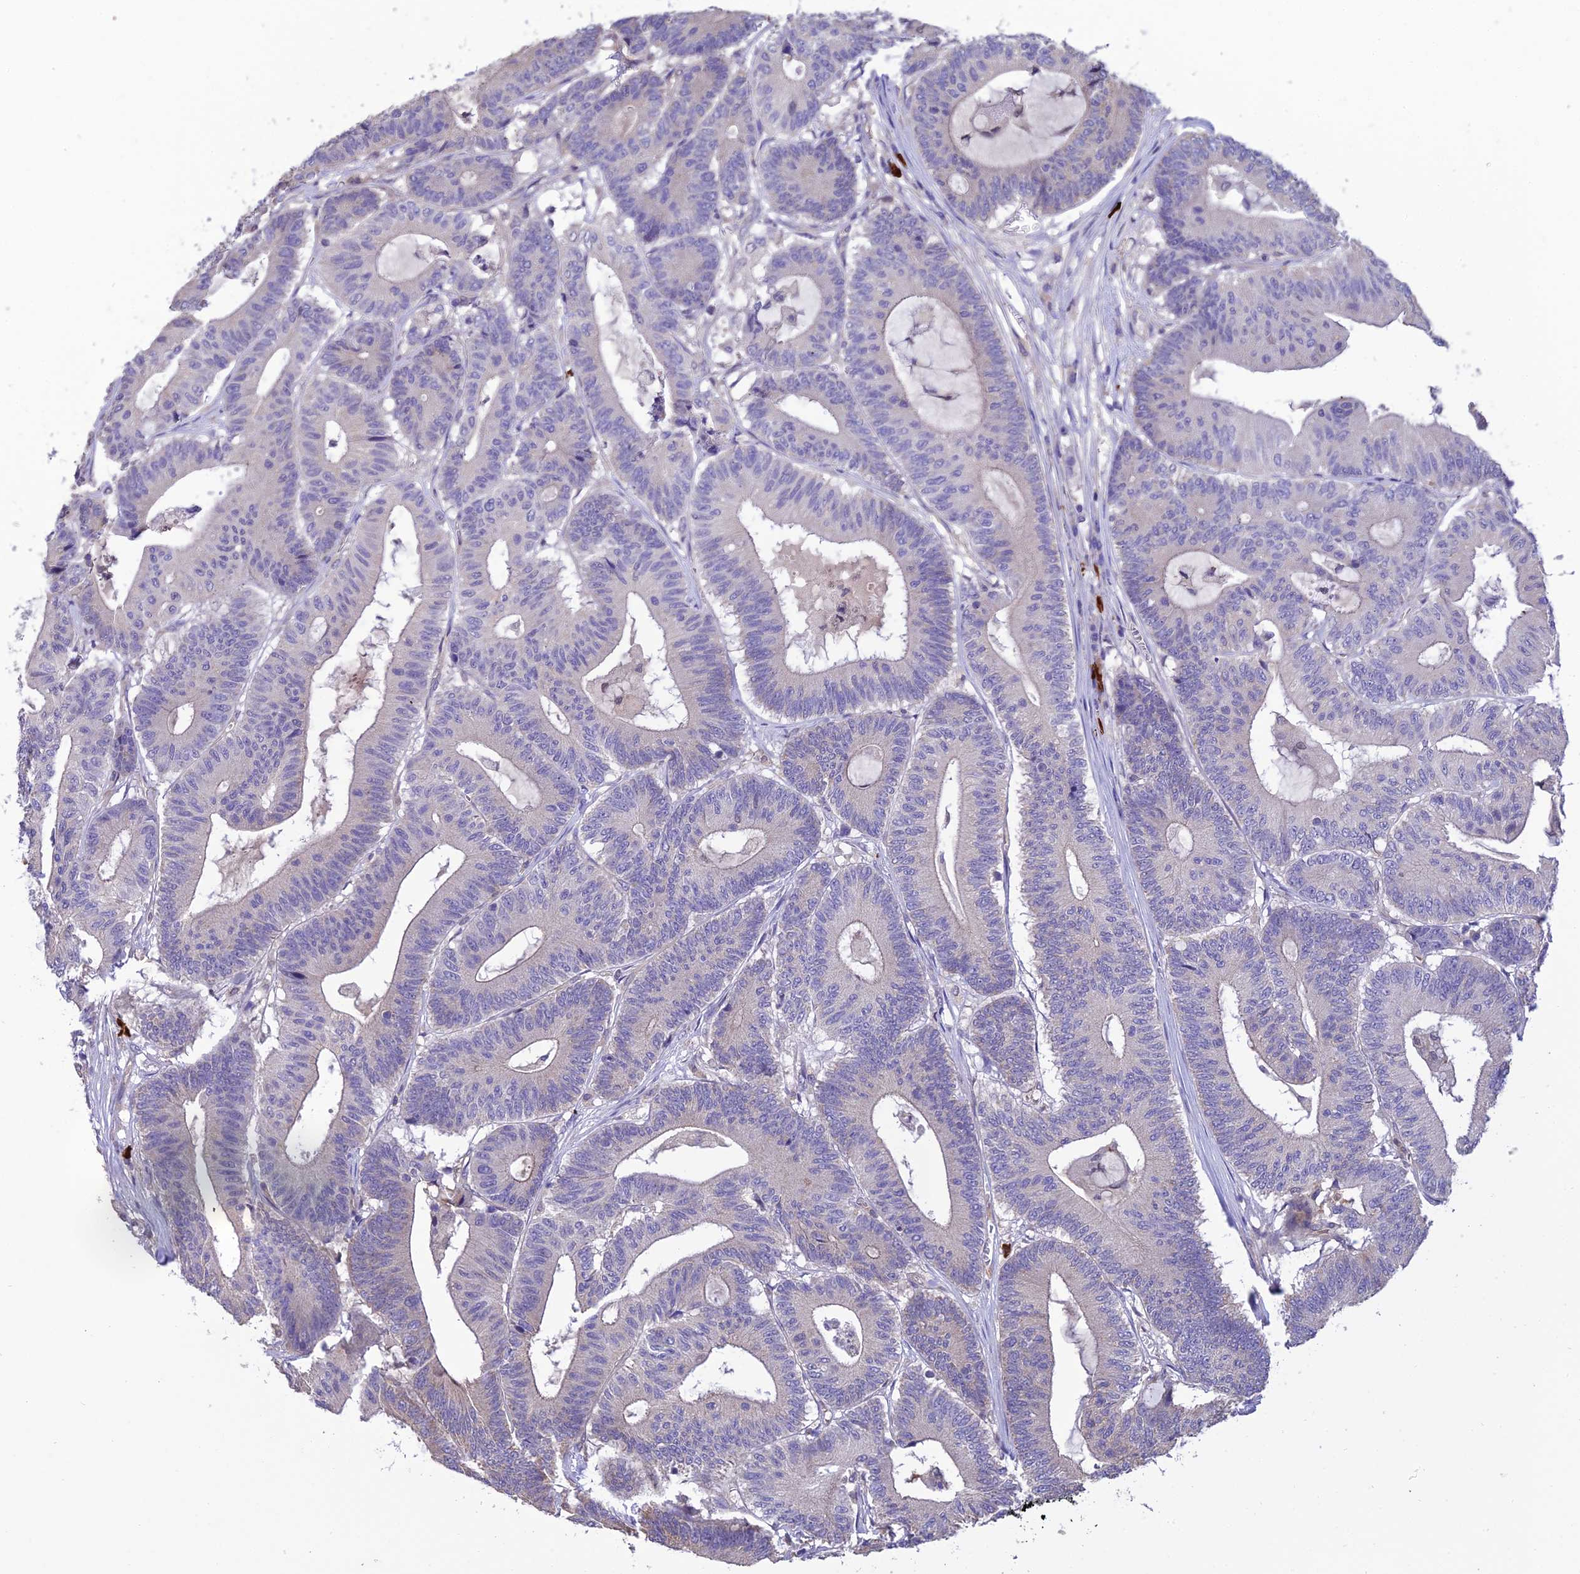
{"staining": {"intensity": "negative", "quantity": "none", "location": "none"}, "tissue": "colorectal cancer", "cell_type": "Tumor cells", "image_type": "cancer", "snomed": [{"axis": "morphology", "description": "Adenocarcinoma, NOS"}, {"axis": "topography", "description": "Colon"}], "caption": "The immunohistochemistry (IHC) photomicrograph has no significant expression in tumor cells of colorectal cancer tissue. (Stains: DAB immunohistochemistry with hematoxylin counter stain, Microscopy: brightfield microscopy at high magnification).", "gene": "MIOS", "patient": {"sex": "female", "age": 84}}